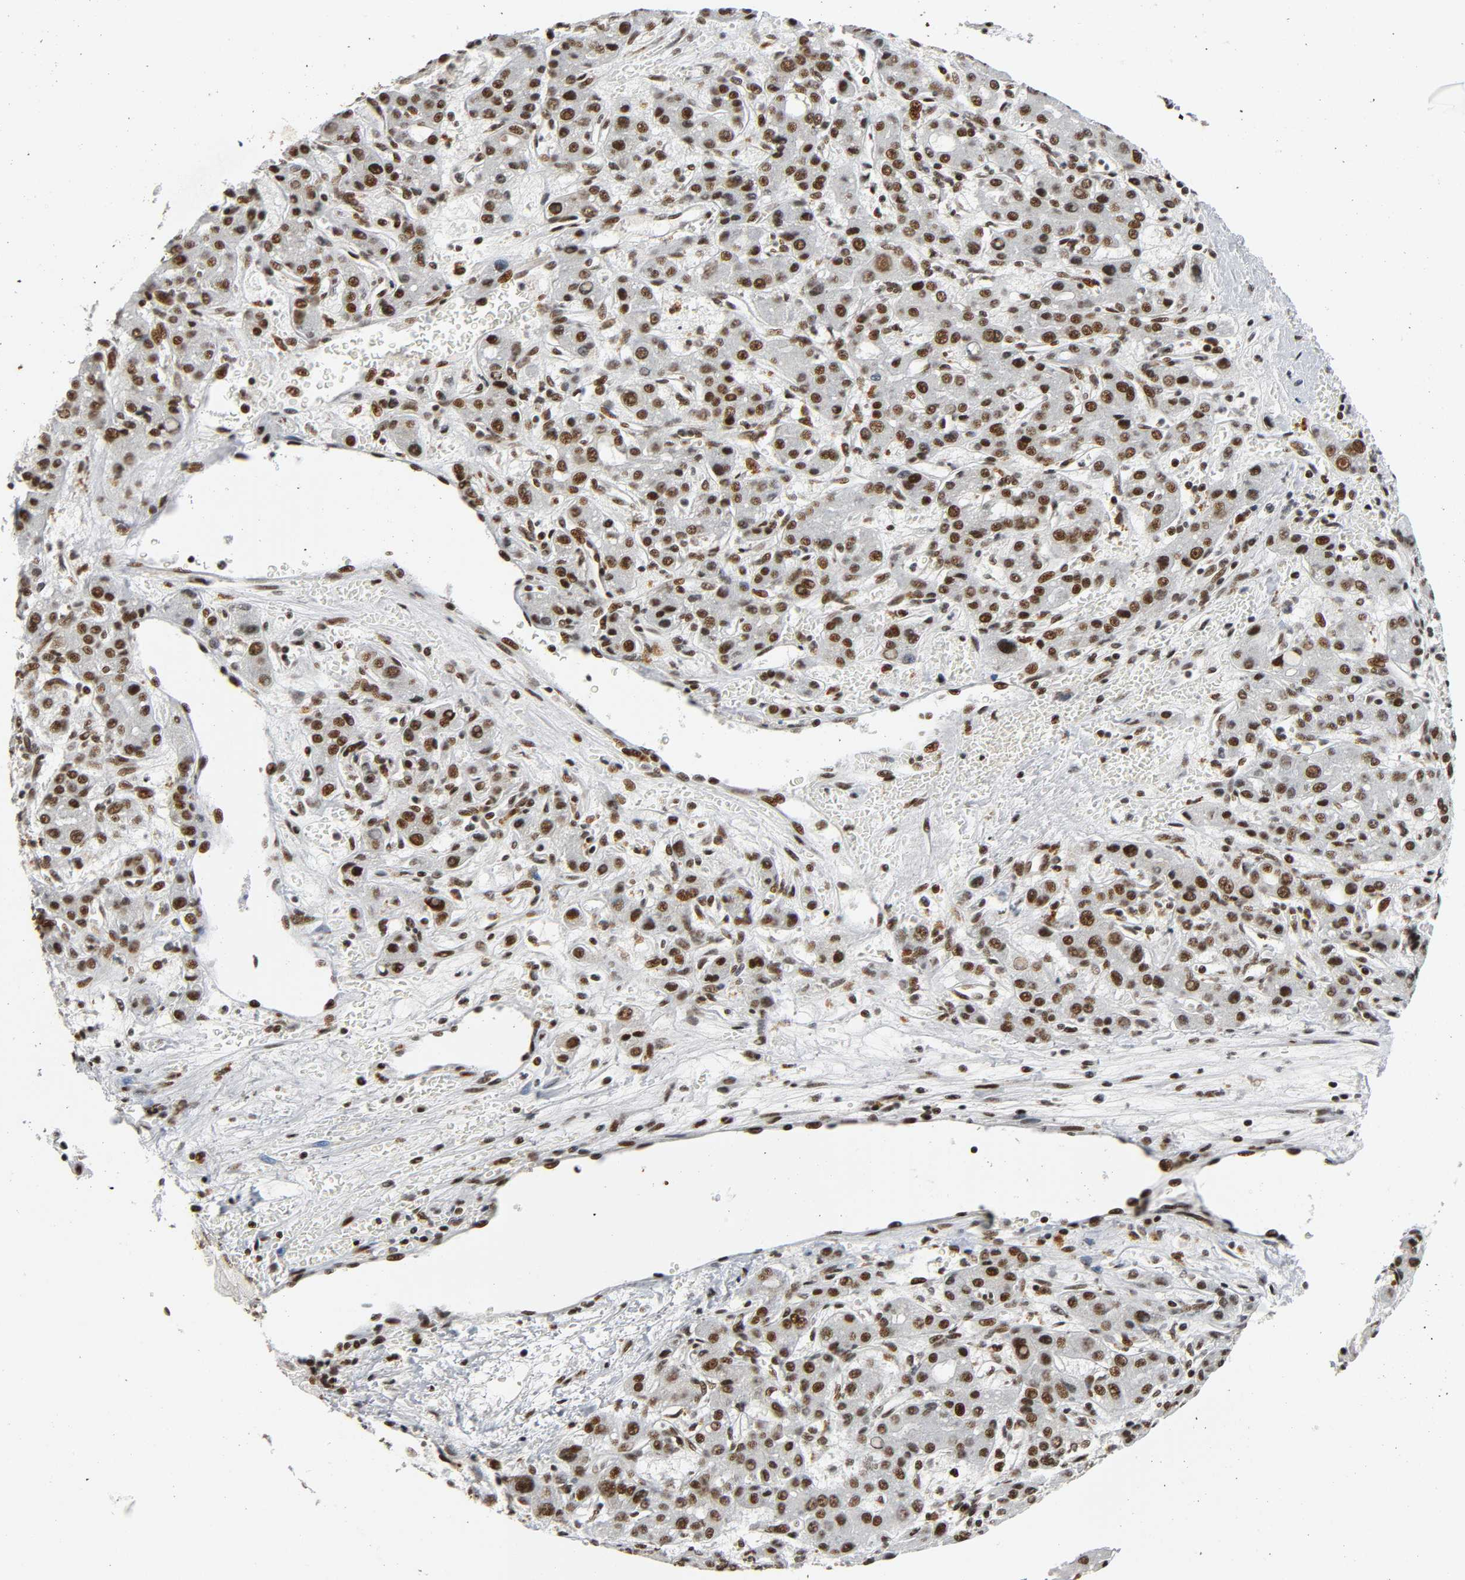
{"staining": {"intensity": "strong", "quantity": ">75%", "location": "nuclear"}, "tissue": "liver cancer", "cell_type": "Tumor cells", "image_type": "cancer", "snomed": [{"axis": "morphology", "description": "Carcinoma, Hepatocellular, NOS"}, {"axis": "topography", "description": "Liver"}], "caption": "Human liver cancer (hepatocellular carcinoma) stained with a brown dye demonstrates strong nuclear positive staining in approximately >75% of tumor cells.", "gene": "CDK9", "patient": {"sex": "male", "age": 55}}